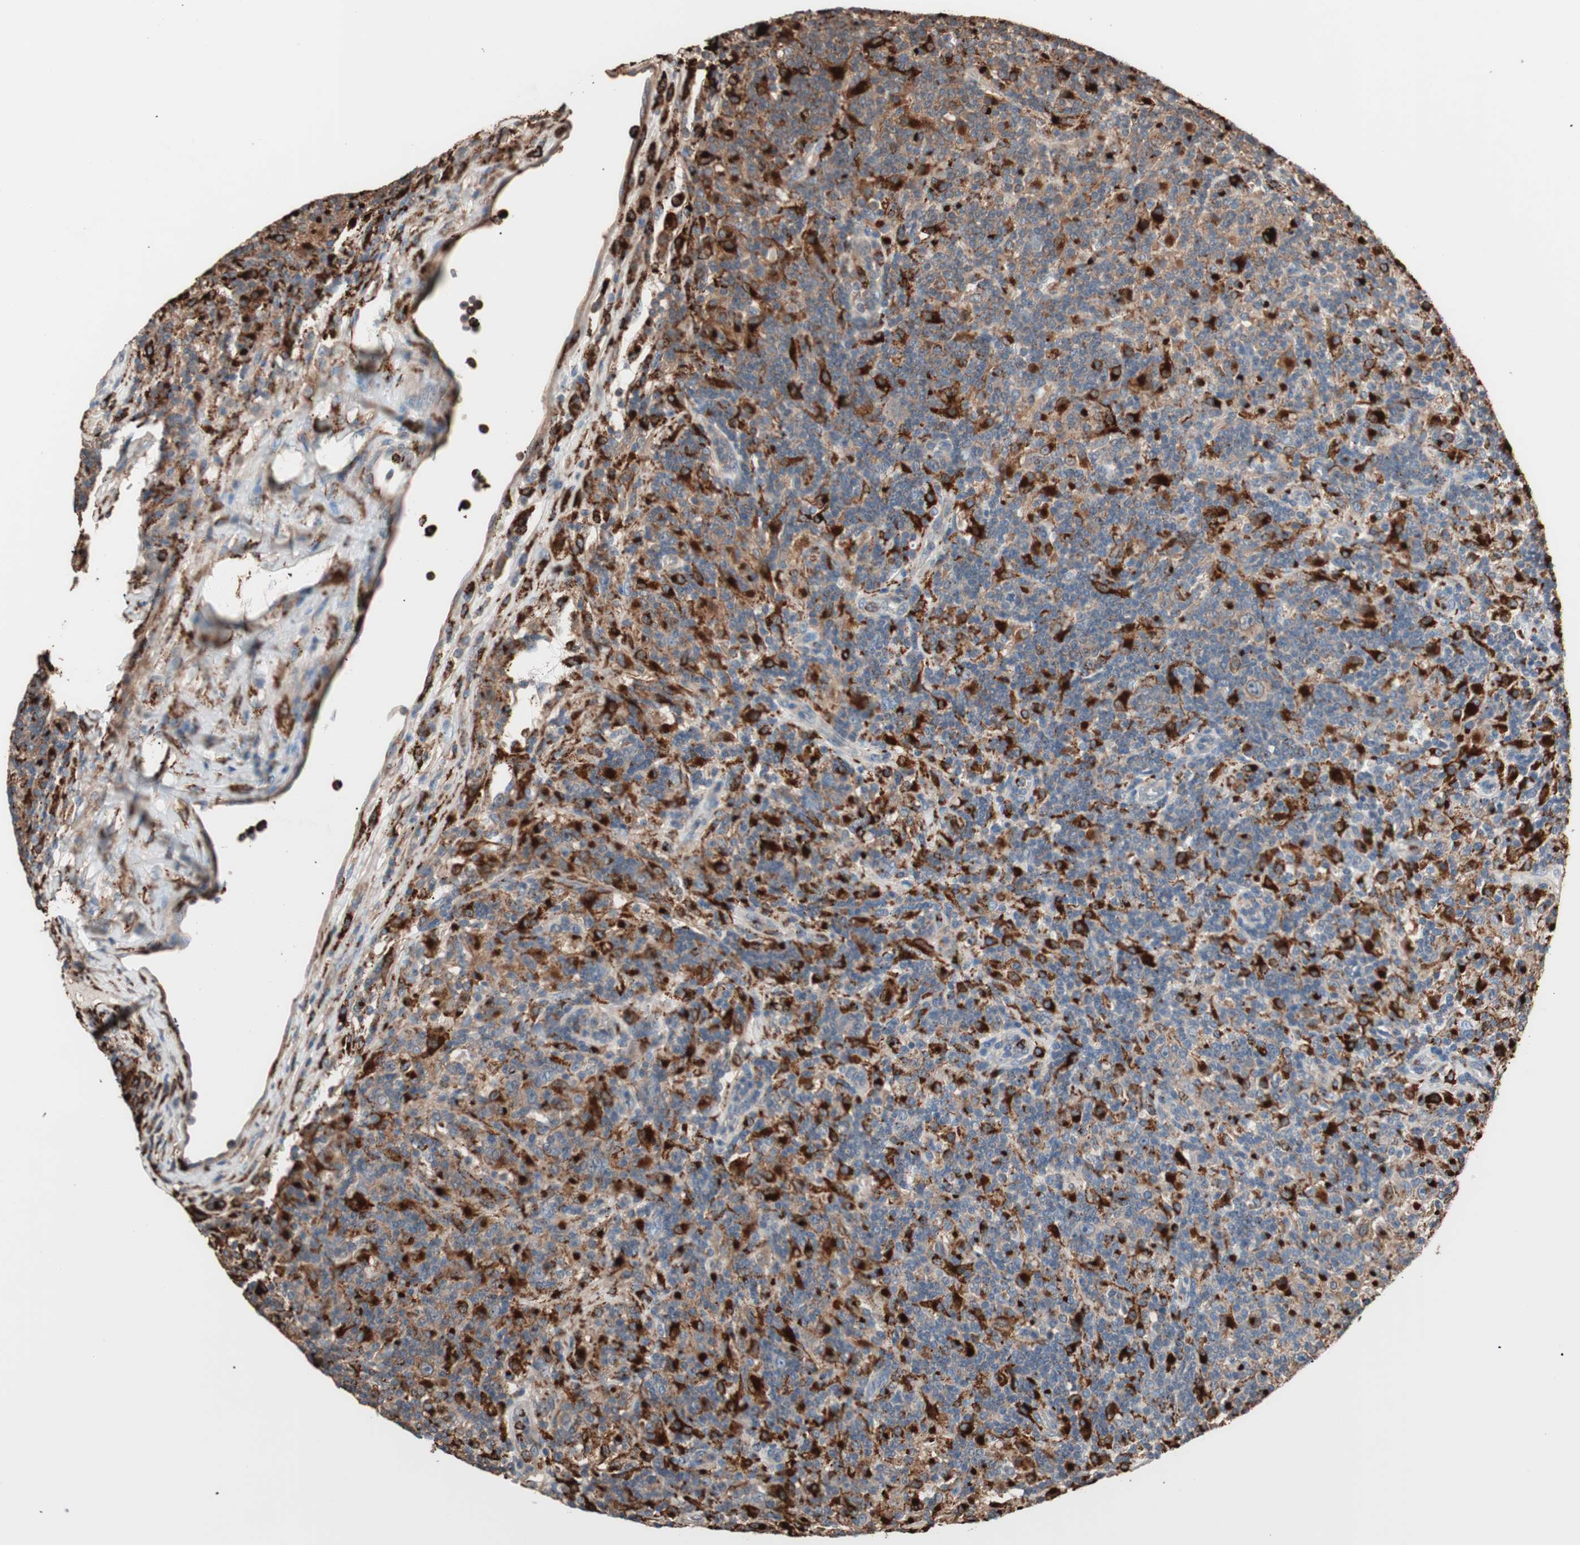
{"staining": {"intensity": "strong", "quantity": "25%-75%", "location": "cytoplasmic/membranous"}, "tissue": "lymphoma", "cell_type": "Tumor cells", "image_type": "cancer", "snomed": [{"axis": "morphology", "description": "Hodgkin's disease, NOS"}, {"axis": "topography", "description": "Lymph node"}], "caption": "Tumor cells demonstrate high levels of strong cytoplasmic/membranous positivity in about 25%-75% of cells in Hodgkin's disease.", "gene": "CCT3", "patient": {"sex": "male", "age": 70}}